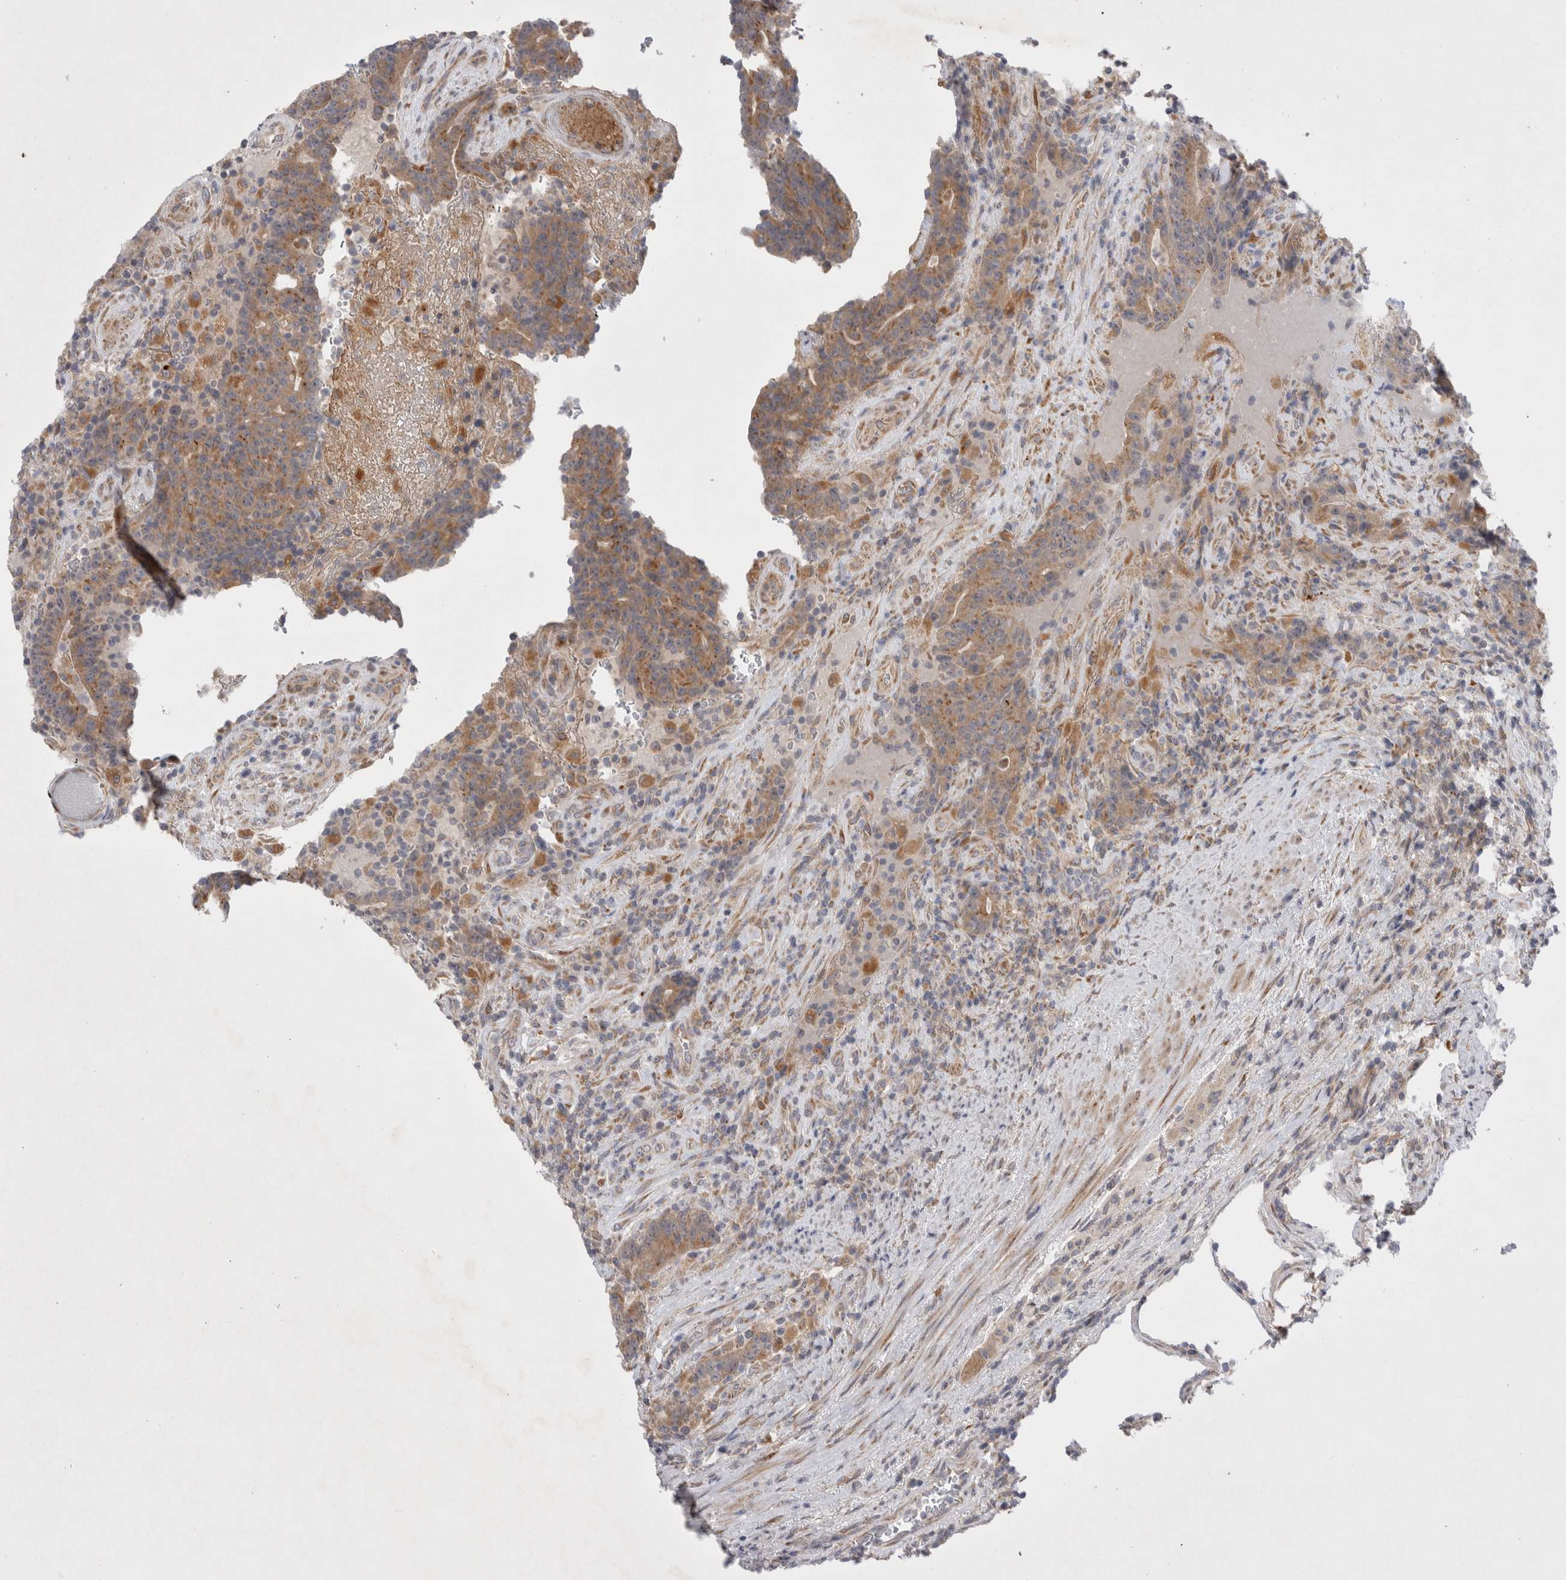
{"staining": {"intensity": "moderate", "quantity": ">75%", "location": "cytoplasmic/membranous"}, "tissue": "colorectal cancer", "cell_type": "Tumor cells", "image_type": "cancer", "snomed": [{"axis": "morphology", "description": "Normal tissue, NOS"}, {"axis": "morphology", "description": "Adenocarcinoma, NOS"}, {"axis": "topography", "description": "Colon"}], "caption": "Brown immunohistochemical staining in colorectal cancer (adenocarcinoma) exhibits moderate cytoplasmic/membranous positivity in about >75% of tumor cells.", "gene": "NPC1", "patient": {"sex": "female", "age": 75}}